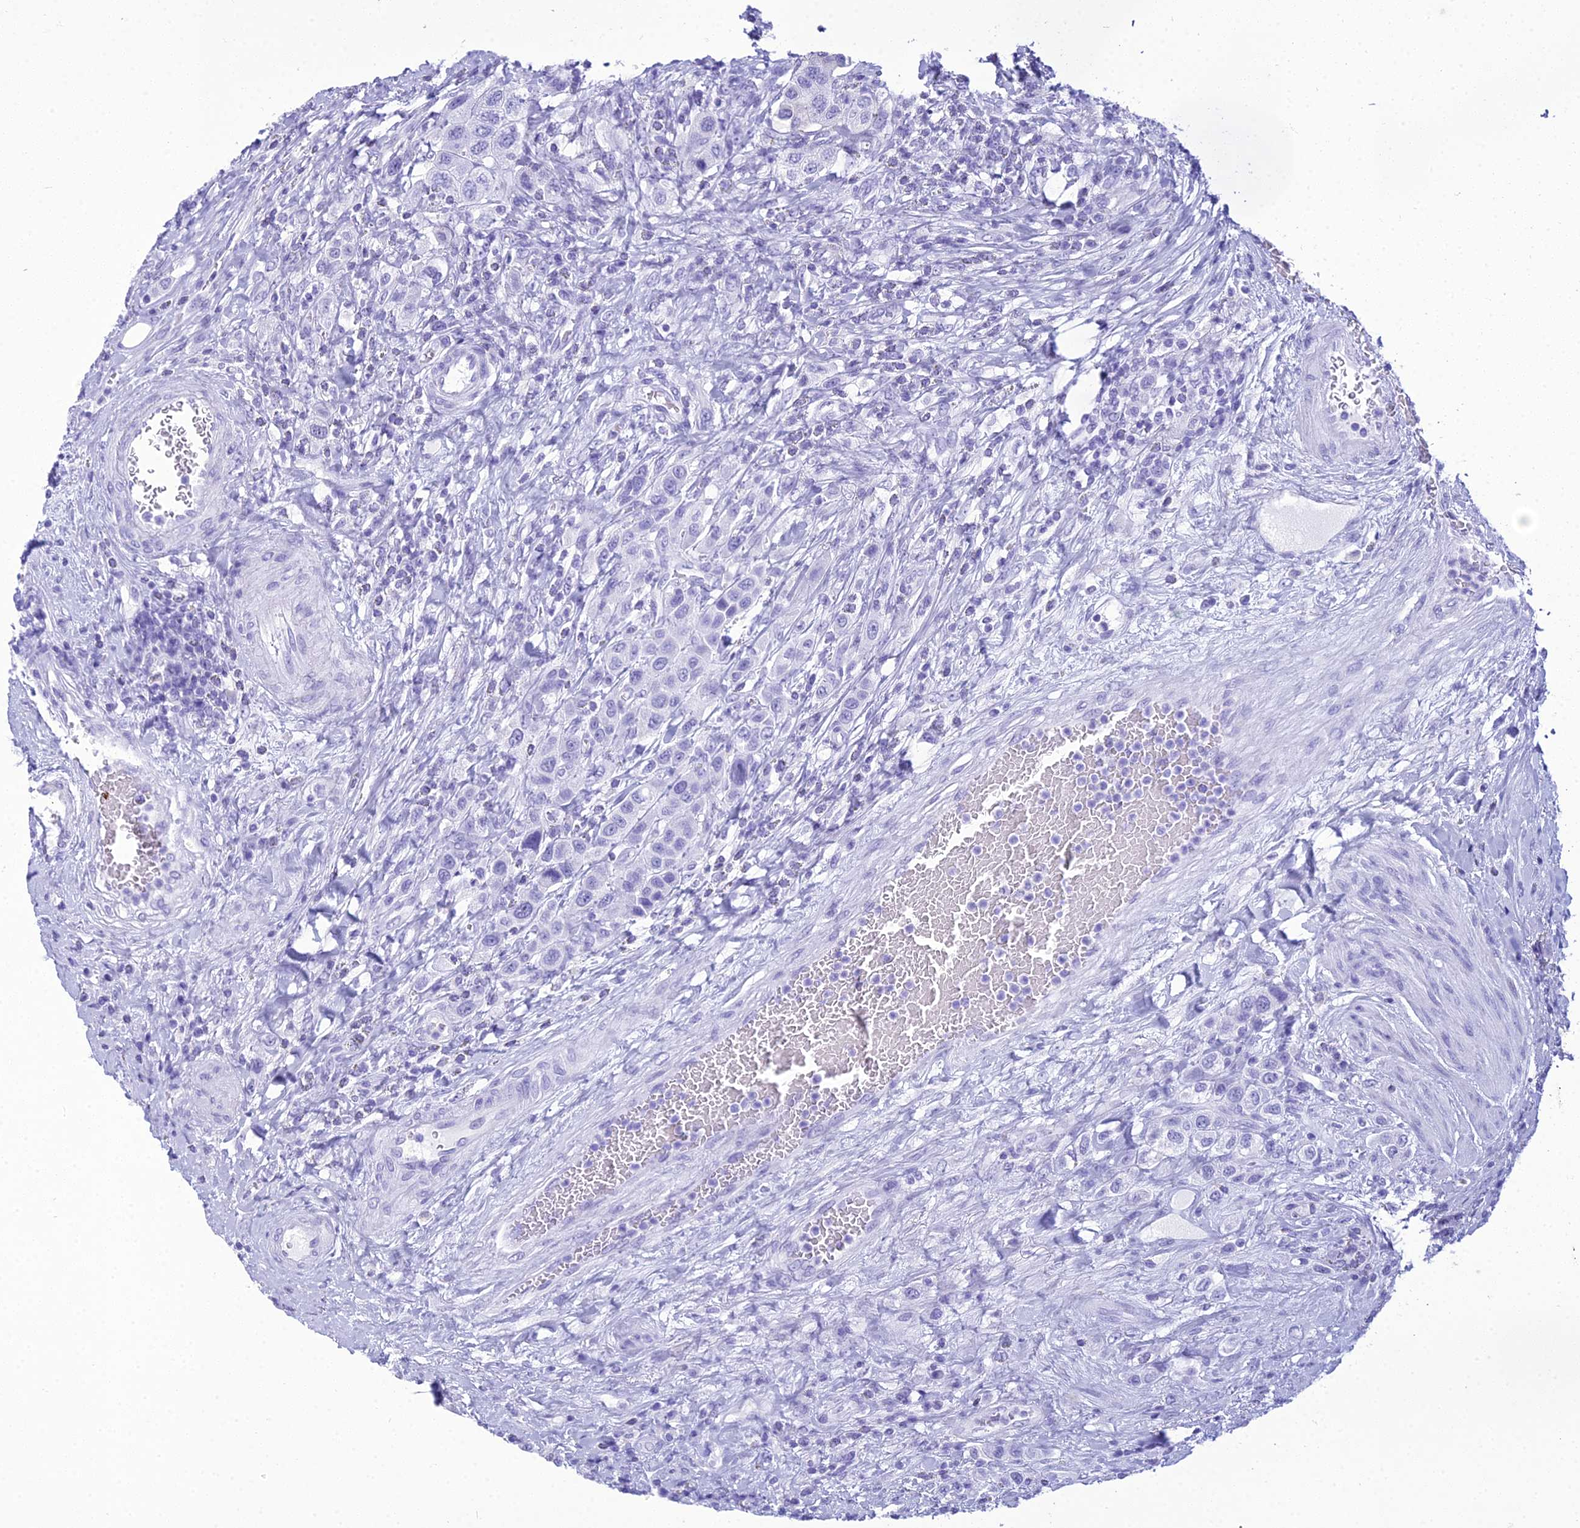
{"staining": {"intensity": "negative", "quantity": "none", "location": "none"}, "tissue": "urothelial cancer", "cell_type": "Tumor cells", "image_type": "cancer", "snomed": [{"axis": "morphology", "description": "Urothelial carcinoma, High grade"}, {"axis": "topography", "description": "Urinary bladder"}], "caption": "Tumor cells are negative for protein expression in human urothelial carcinoma (high-grade).", "gene": "ZNF442", "patient": {"sex": "male", "age": 50}}